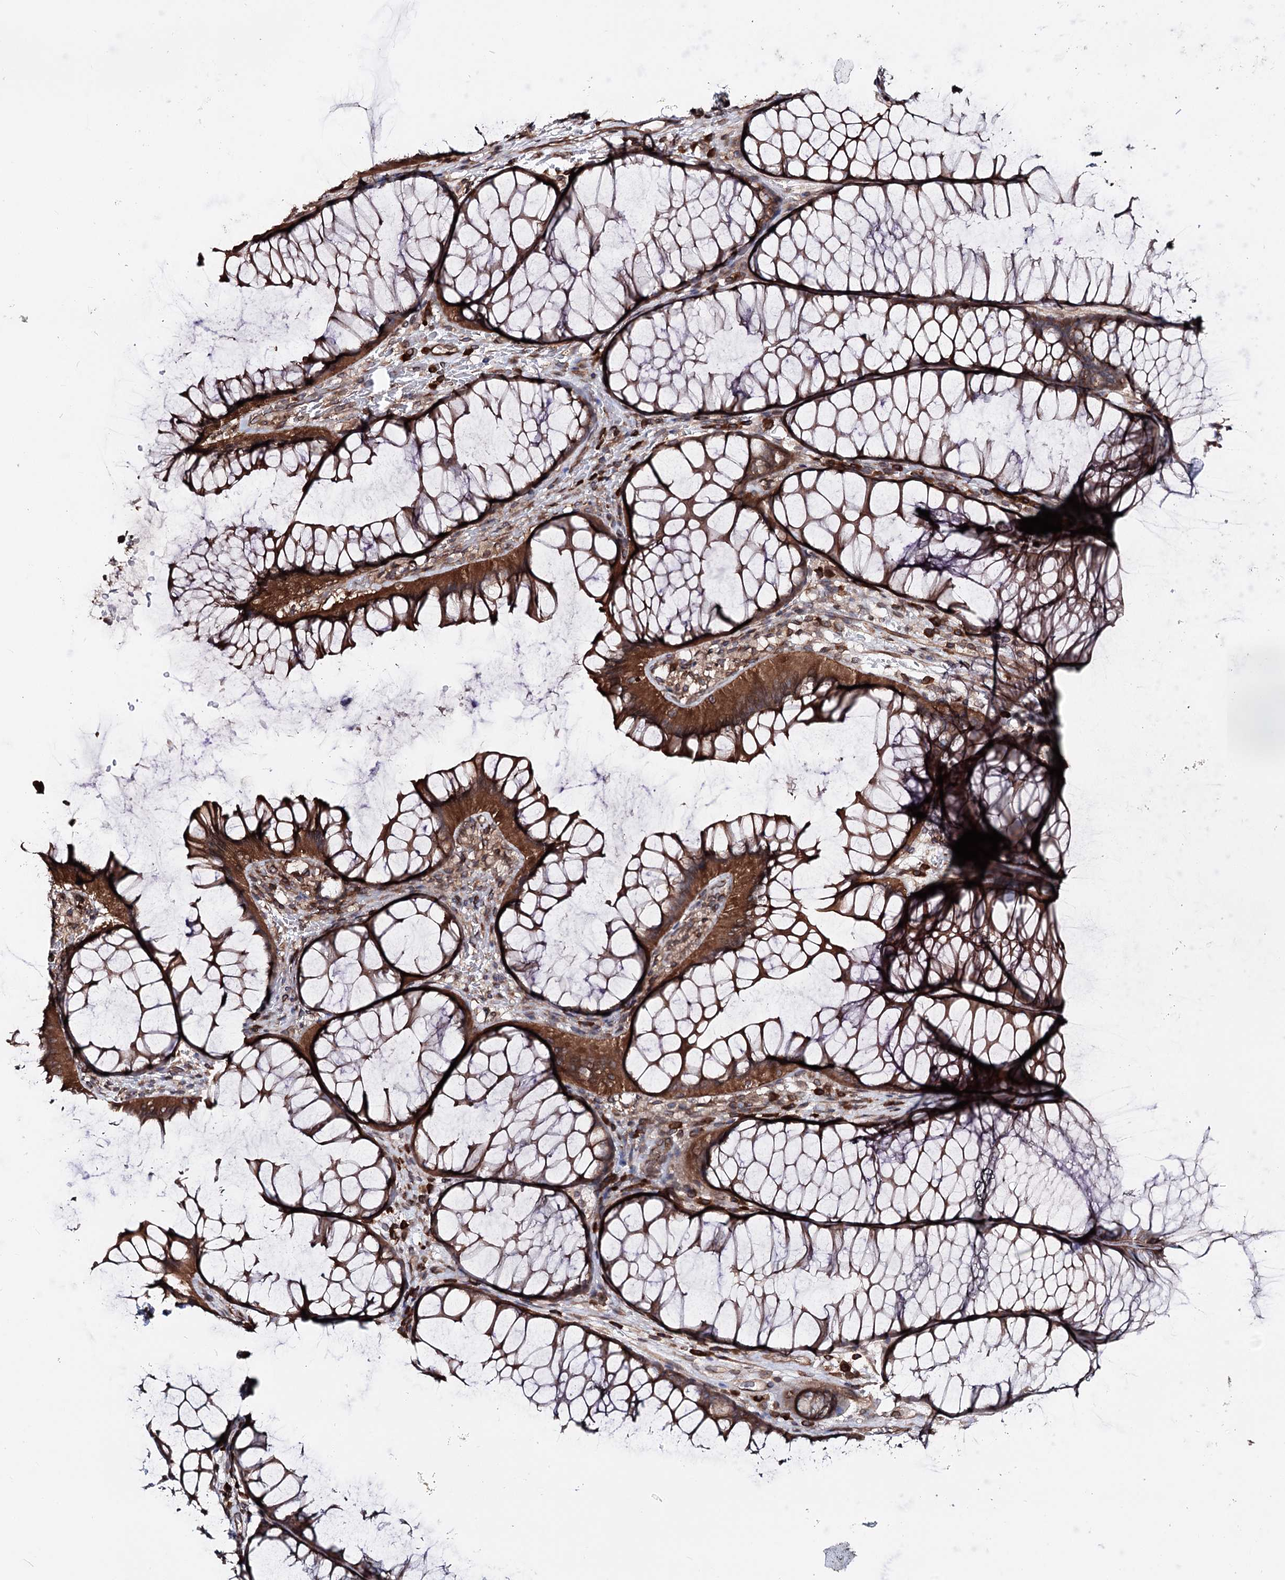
{"staining": {"intensity": "moderate", "quantity": ">75%", "location": "cytoplasmic/membranous"}, "tissue": "colon", "cell_type": "Endothelial cells", "image_type": "normal", "snomed": [{"axis": "morphology", "description": "Normal tissue, NOS"}, {"axis": "topography", "description": "Colon"}], "caption": "Immunohistochemical staining of benign human colon reveals >75% levels of moderate cytoplasmic/membranous protein staining in about >75% of endothelial cells.", "gene": "FGFR1OP2", "patient": {"sex": "female", "age": 82}}